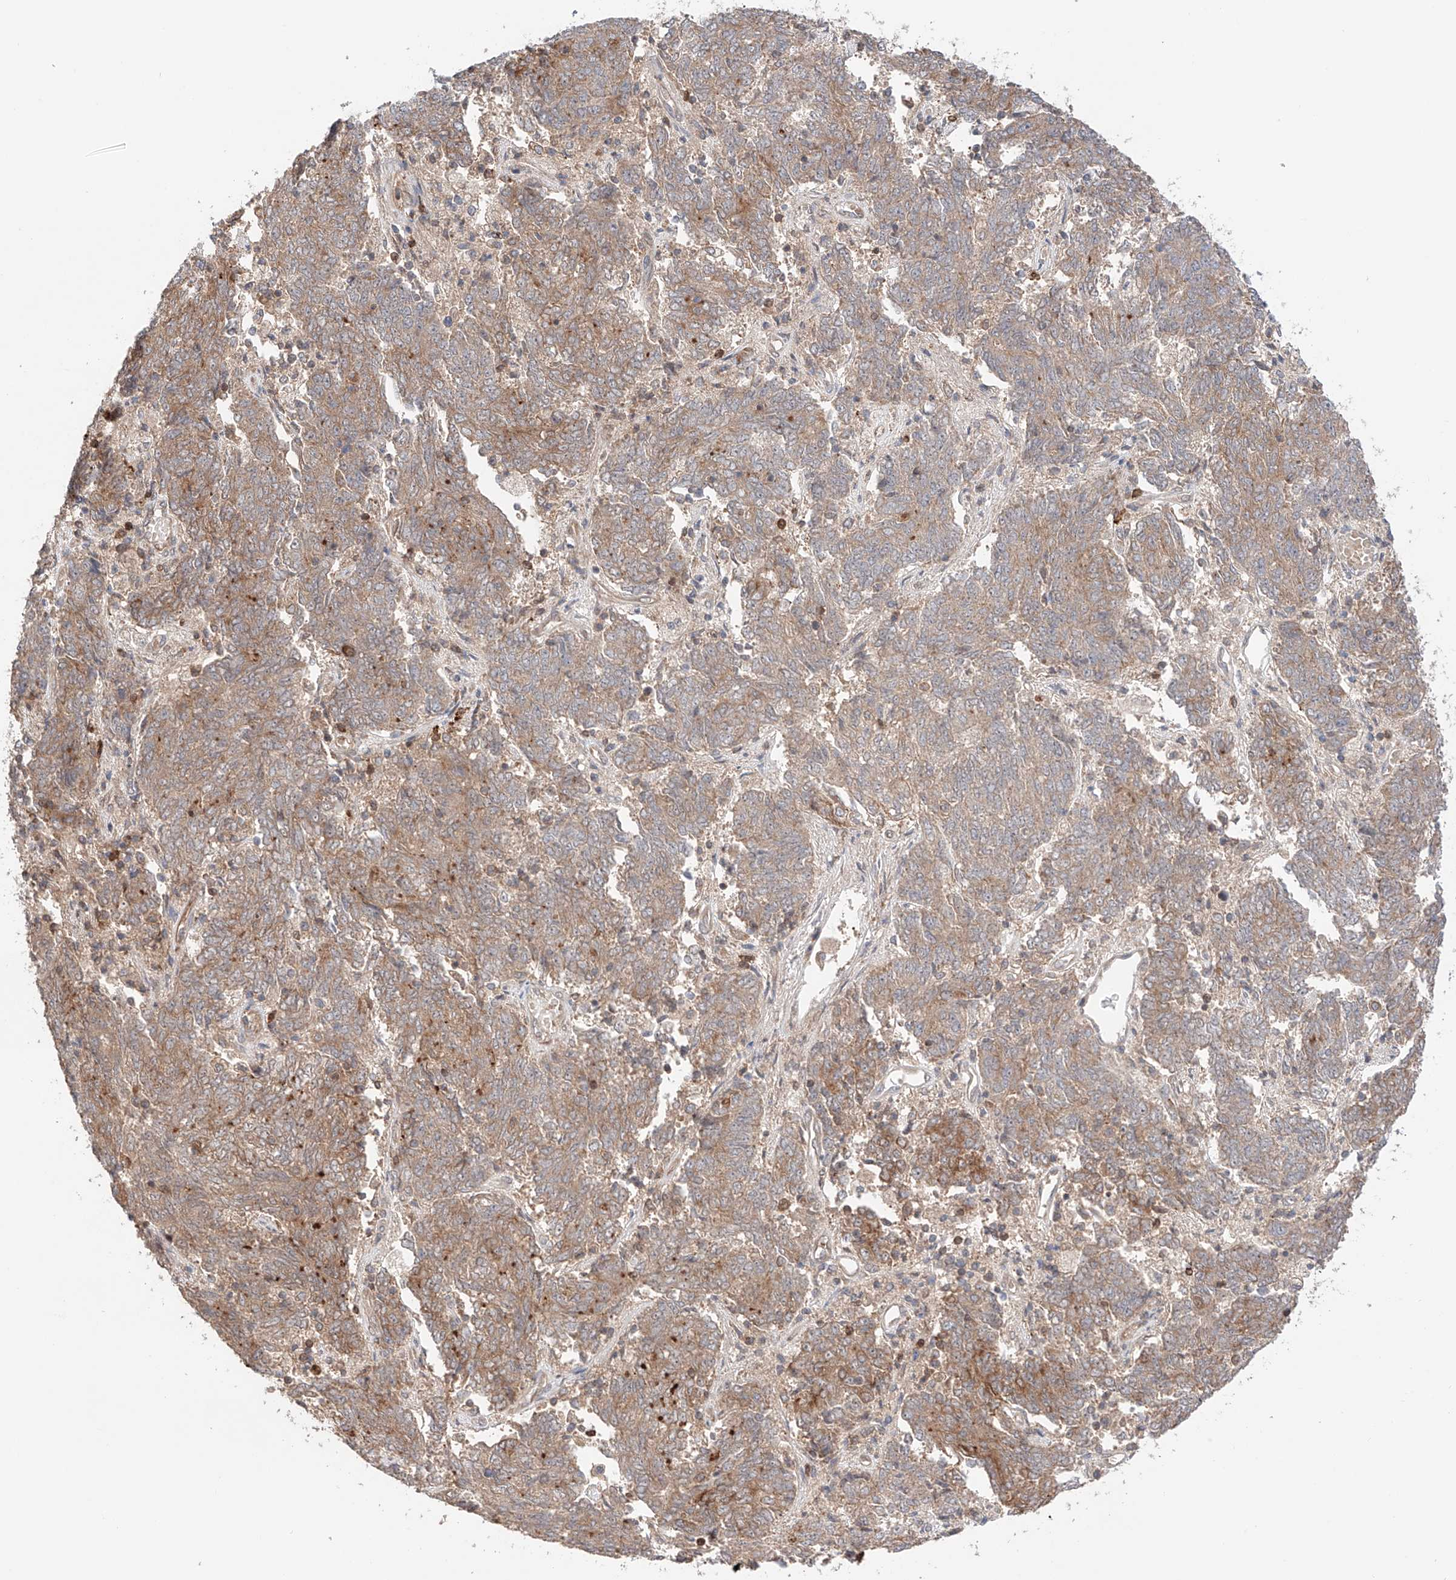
{"staining": {"intensity": "weak", "quantity": "25%-75%", "location": "cytoplasmic/membranous"}, "tissue": "endometrial cancer", "cell_type": "Tumor cells", "image_type": "cancer", "snomed": [{"axis": "morphology", "description": "Adenocarcinoma, NOS"}, {"axis": "topography", "description": "Endometrium"}], "caption": "Weak cytoplasmic/membranous positivity for a protein is seen in about 25%-75% of tumor cells of endometrial adenocarcinoma using IHC.", "gene": "IGSF22", "patient": {"sex": "female", "age": 80}}